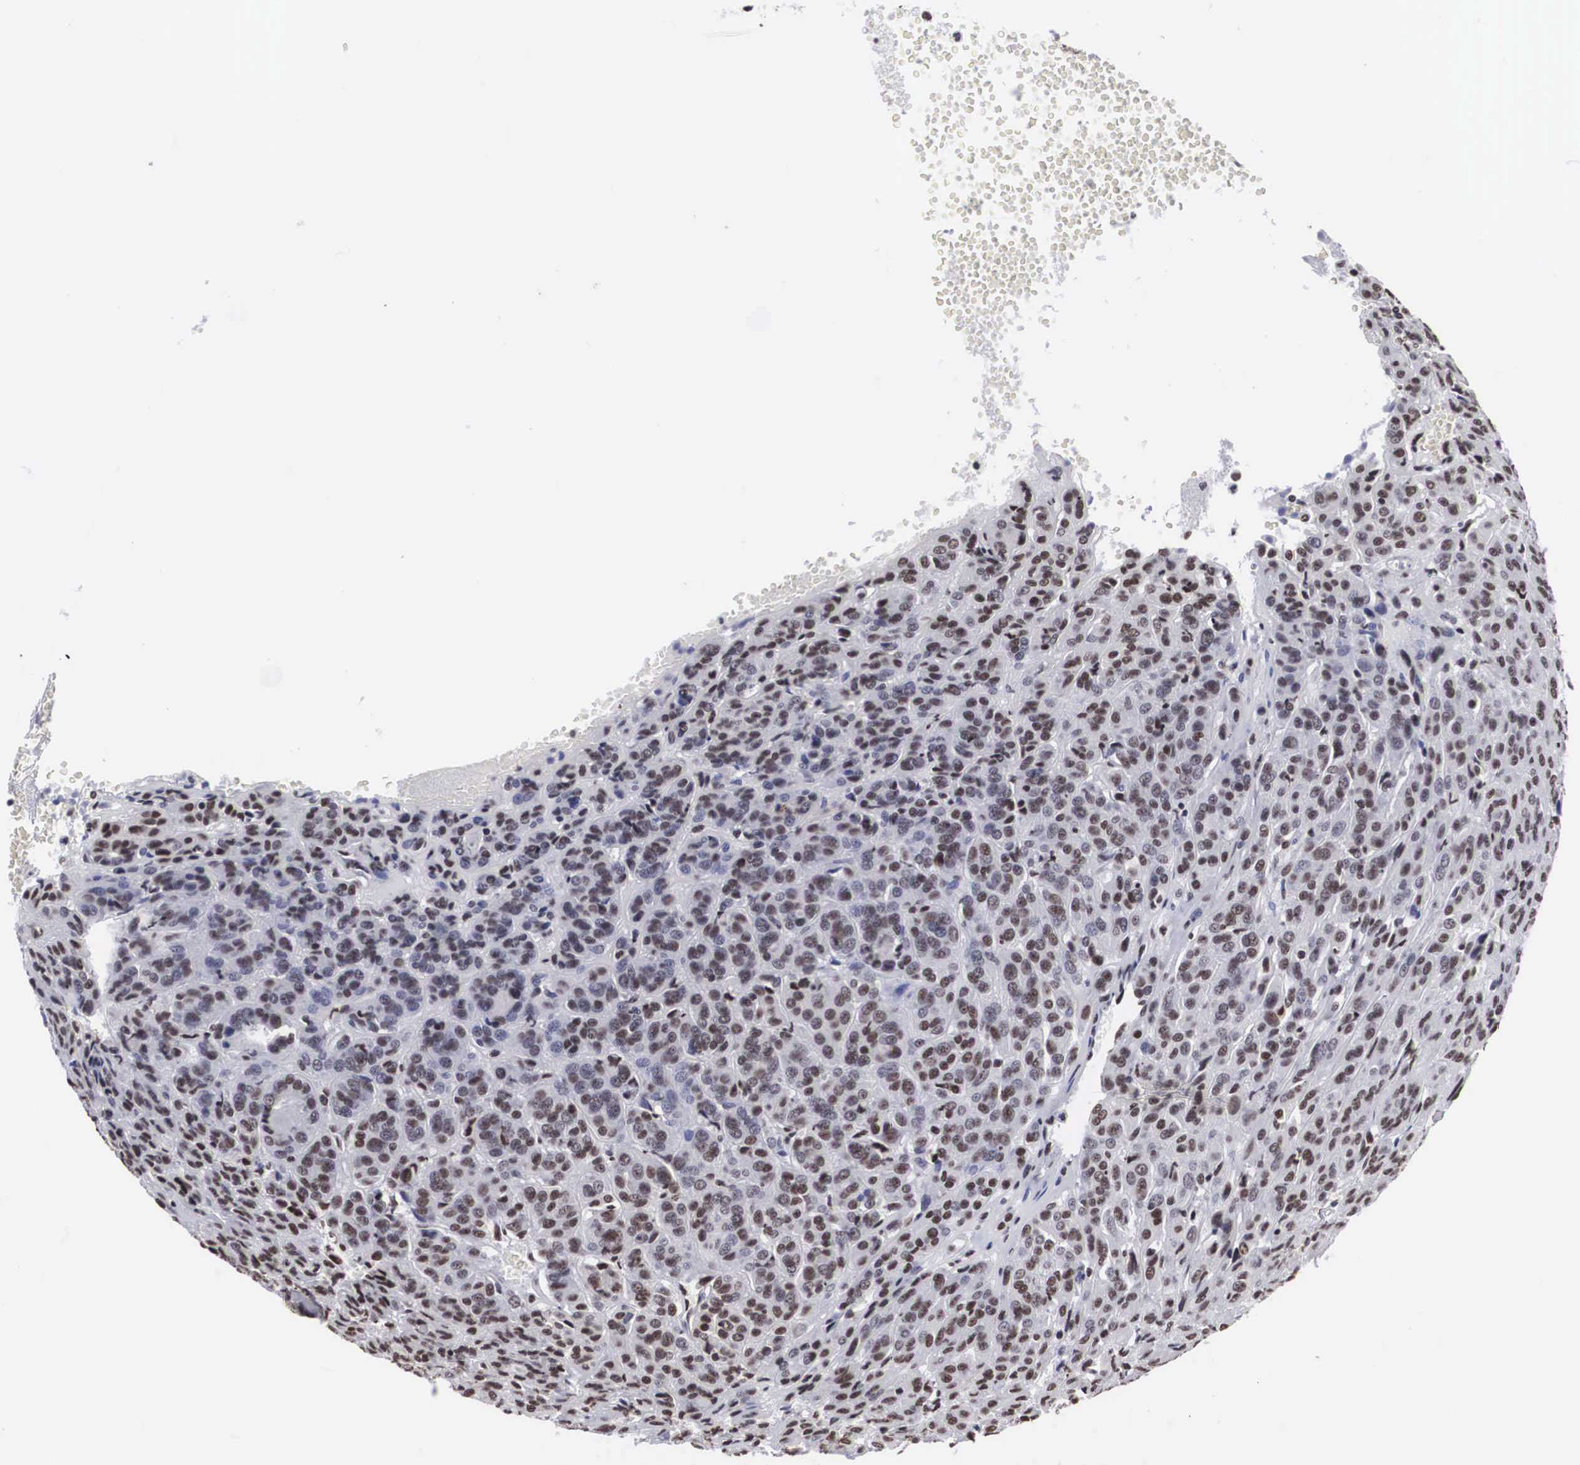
{"staining": {"intensity": "moderate", "quantity": ">75%", "location": "nuclear"}, "tissue": "thyroid cancer", "cell_type": "Tumor cells", "image_type": "cancer", "snomed": [{"axis": "morphology", "description": "Follicular adenoma carcinoma, NOS"}, {"axis": "topography", "description": "Thyroid gland"}], "caption": "Protein expression analysis of human thyroid cancer reveals moderate nuclear positivity in approximately >75% of tumor cells. (Brightfield microscopy of DAB IHC at high magnification).", "gene": "ACIN1", "patient": {"sex": "female", "age": 71}}